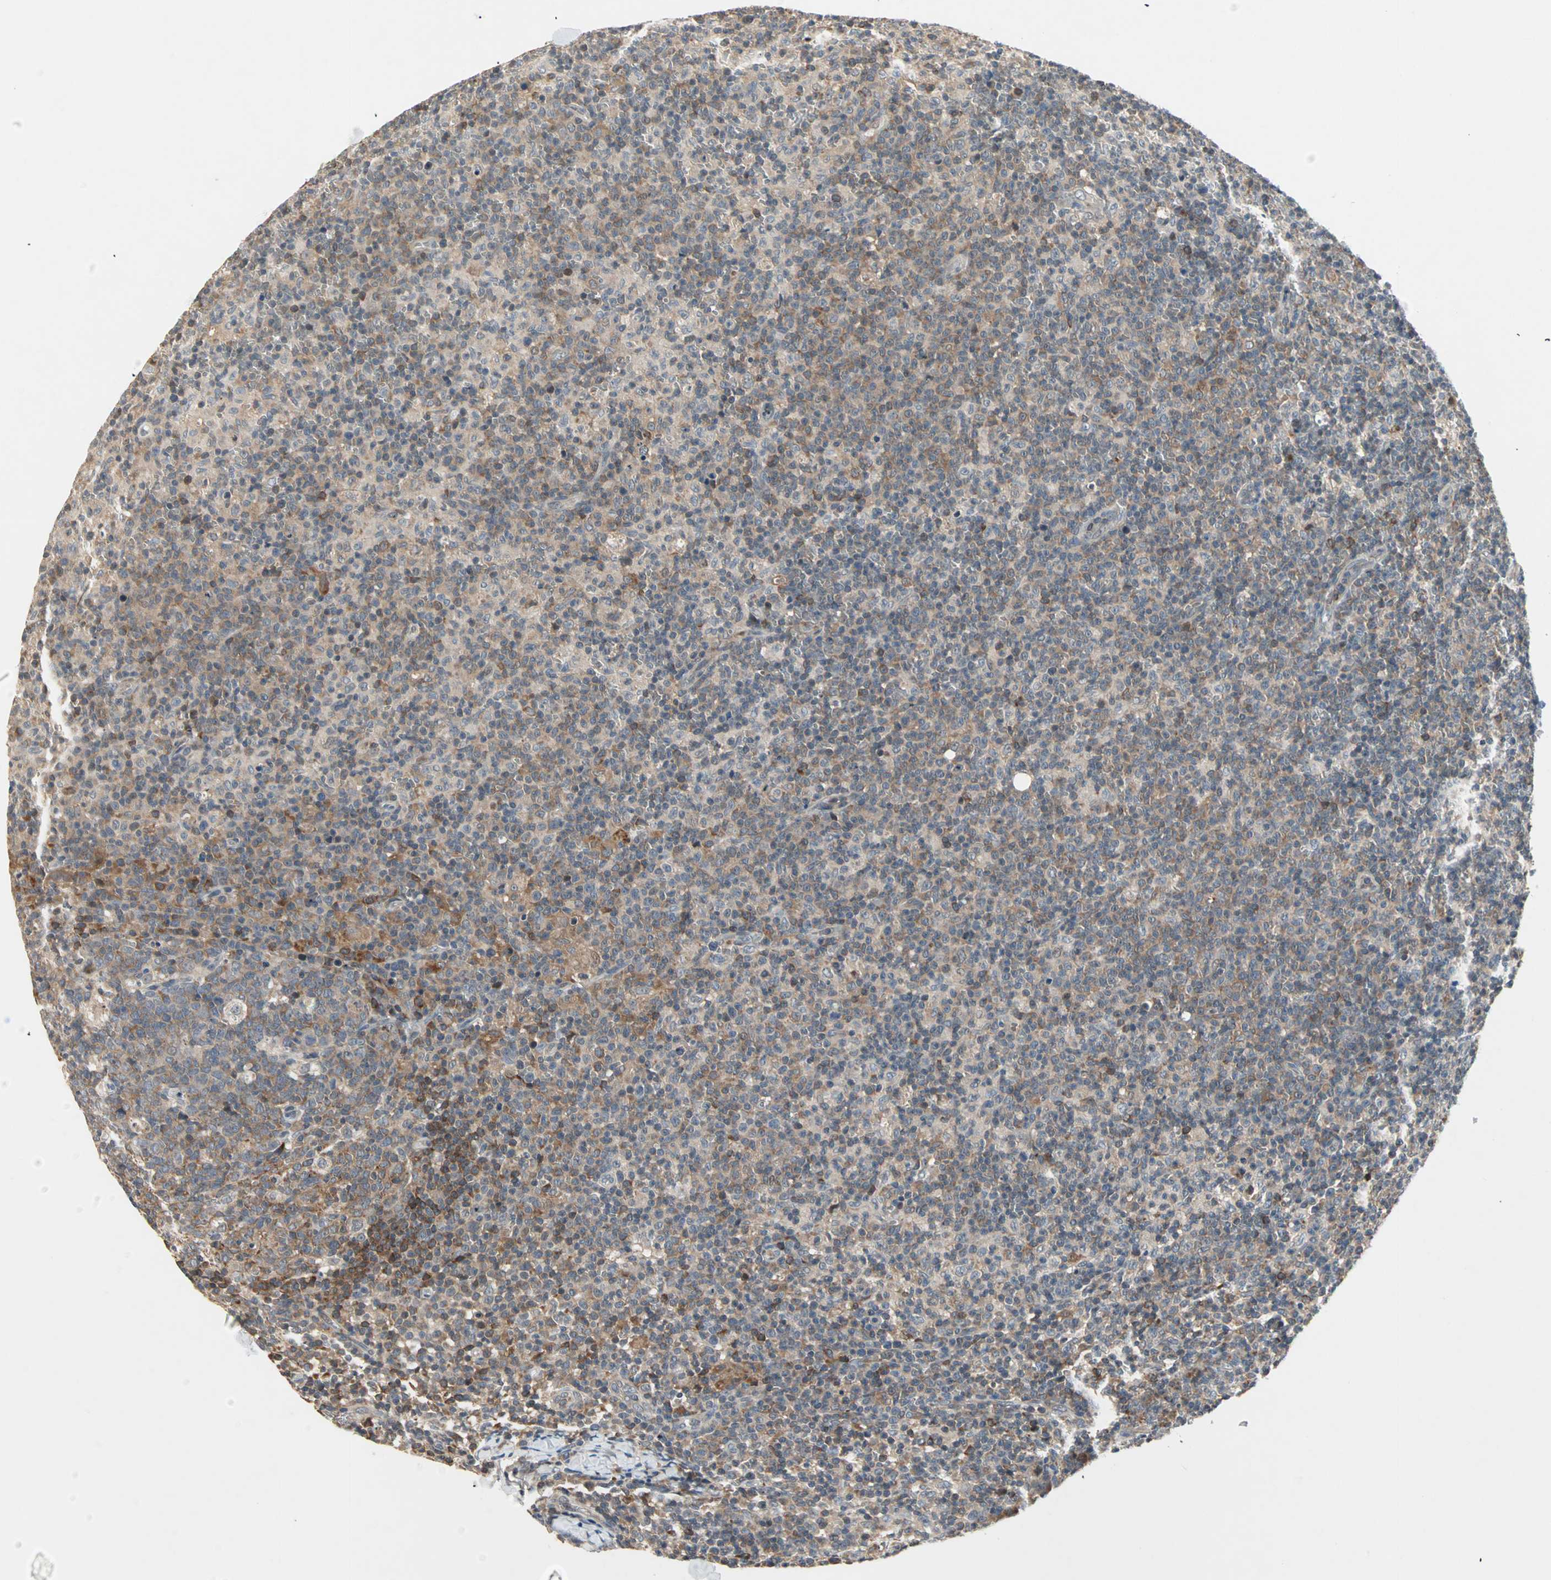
{"staining": {"intensity": "moderate", "quantity": "25%-75%", "location": "cytoplasmic/membranous"}, "tissue": "lymph node", "cell_type": "Germinal center cells", "image_type": "normal", "snomed": [{"axis": "morphology", "description": "Normal tissue, NOS"}, {"axis": "morphology", "description": "Inflammation, NOS"}, {"axis": "topography", "description": "Lymph node"}], "caption": "The immunohistochemical stain highlights moderate cytoplasmic/membranous expression in germinal center cells of unremarkable lymph node. (Stains: DAB (3,3'-diaminobenzidine) in brown, nuclei in blue, Microscopy: brightfield microscopy at high magnification).", "gene": "PROS1", "patient": {"sex": "male", "age": 55}}